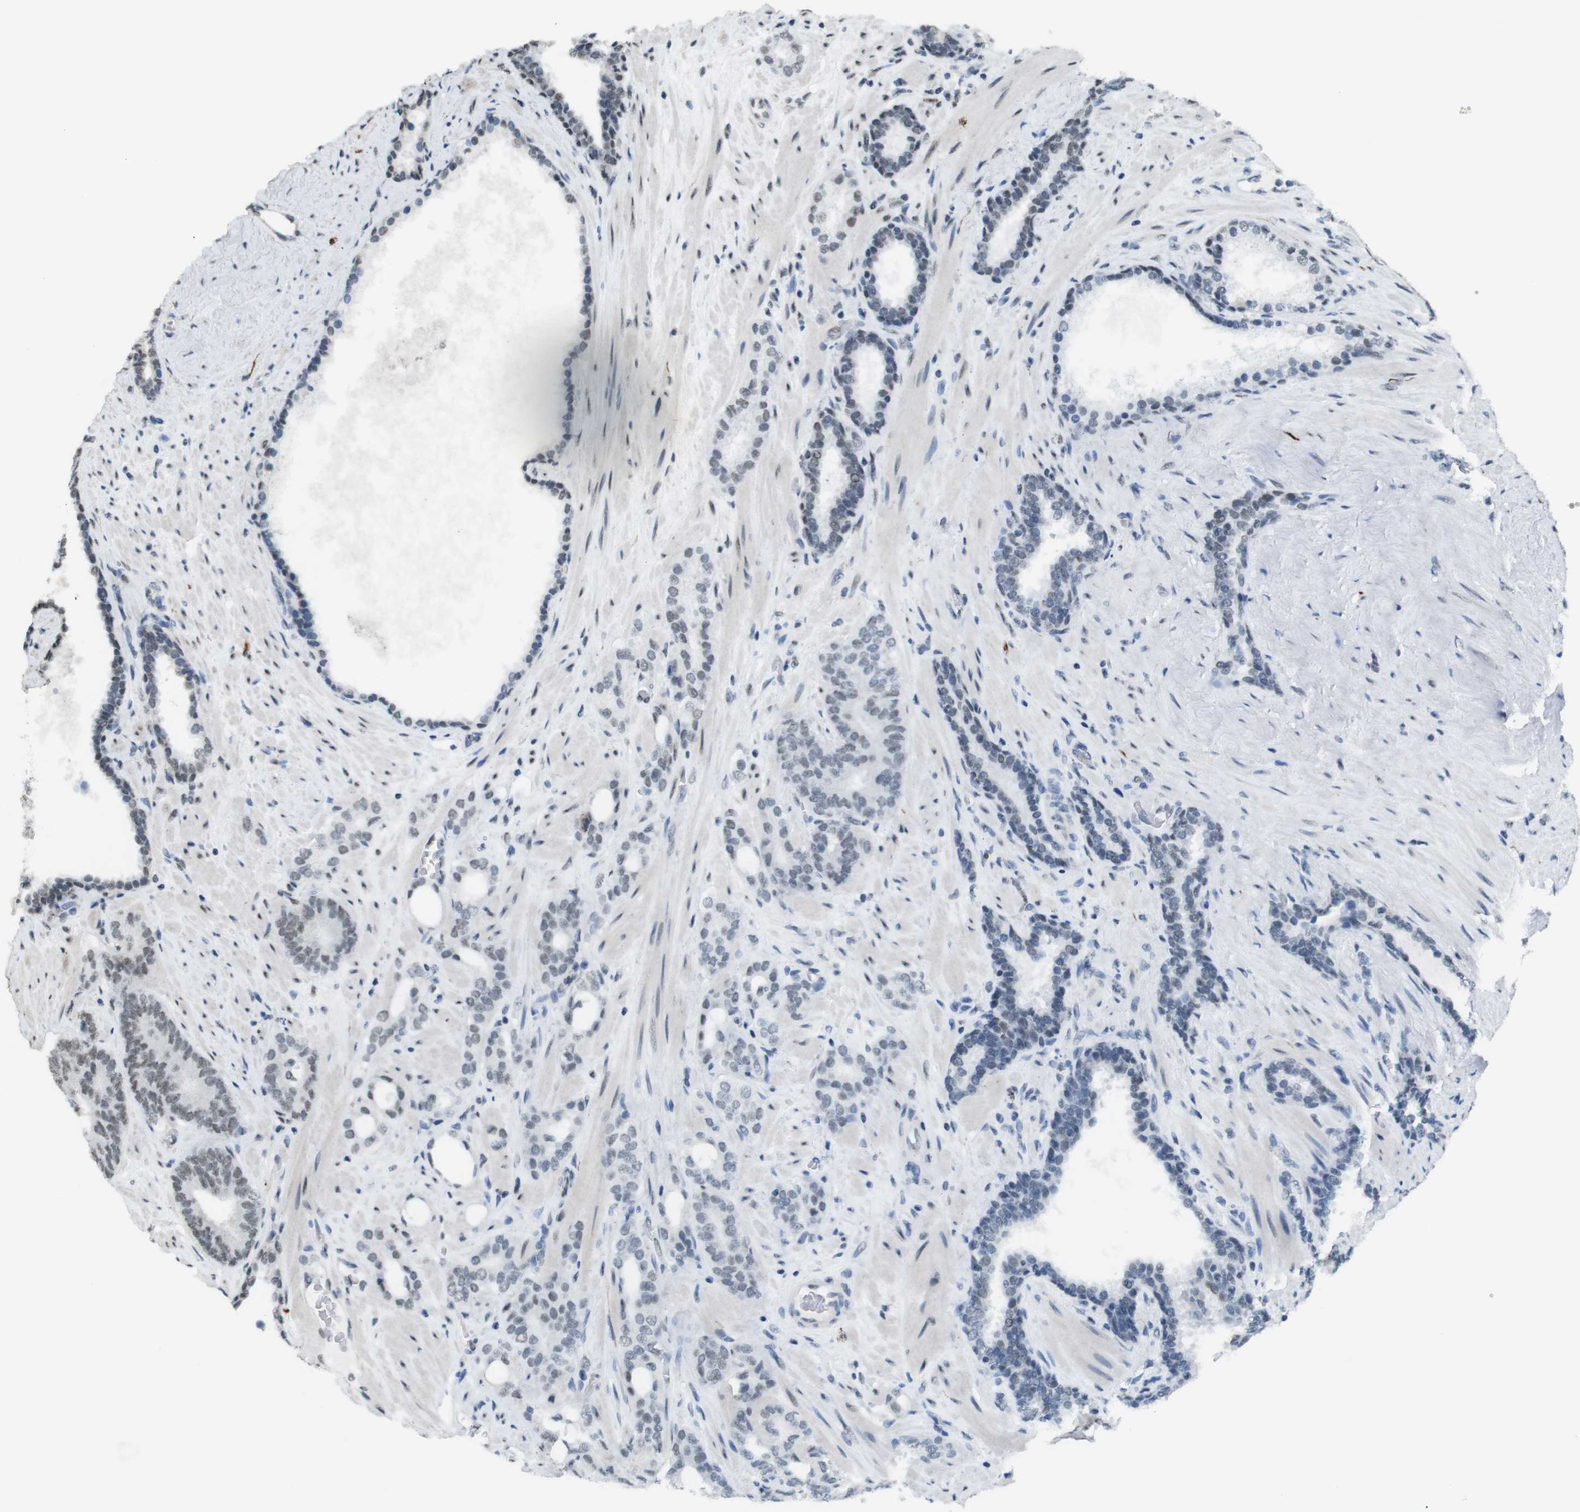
{"staining": {"intensity": "weak", "quantity": "25%-75%", "location": "nuclear"}, "tissue": "prostate cancer", "cell_type": "Tumor cells", "image_type": "cancer", "snomed": [{"axis": "morphology", "description": "Adenocarcinoma, Low grade"}, {"axis": "topography", "description": "Prostate"}], "caption": "Low-grade adenocarcinoma (prostate) stained with DAB (3,3'-diaminobenzidine) immunohistochemistry reveals low levels of weak nuclear expression in approximately 25%-75% of tumor cells.", "gene": "CSNK2B", "patient": {"sex": "male", "age": 63}}